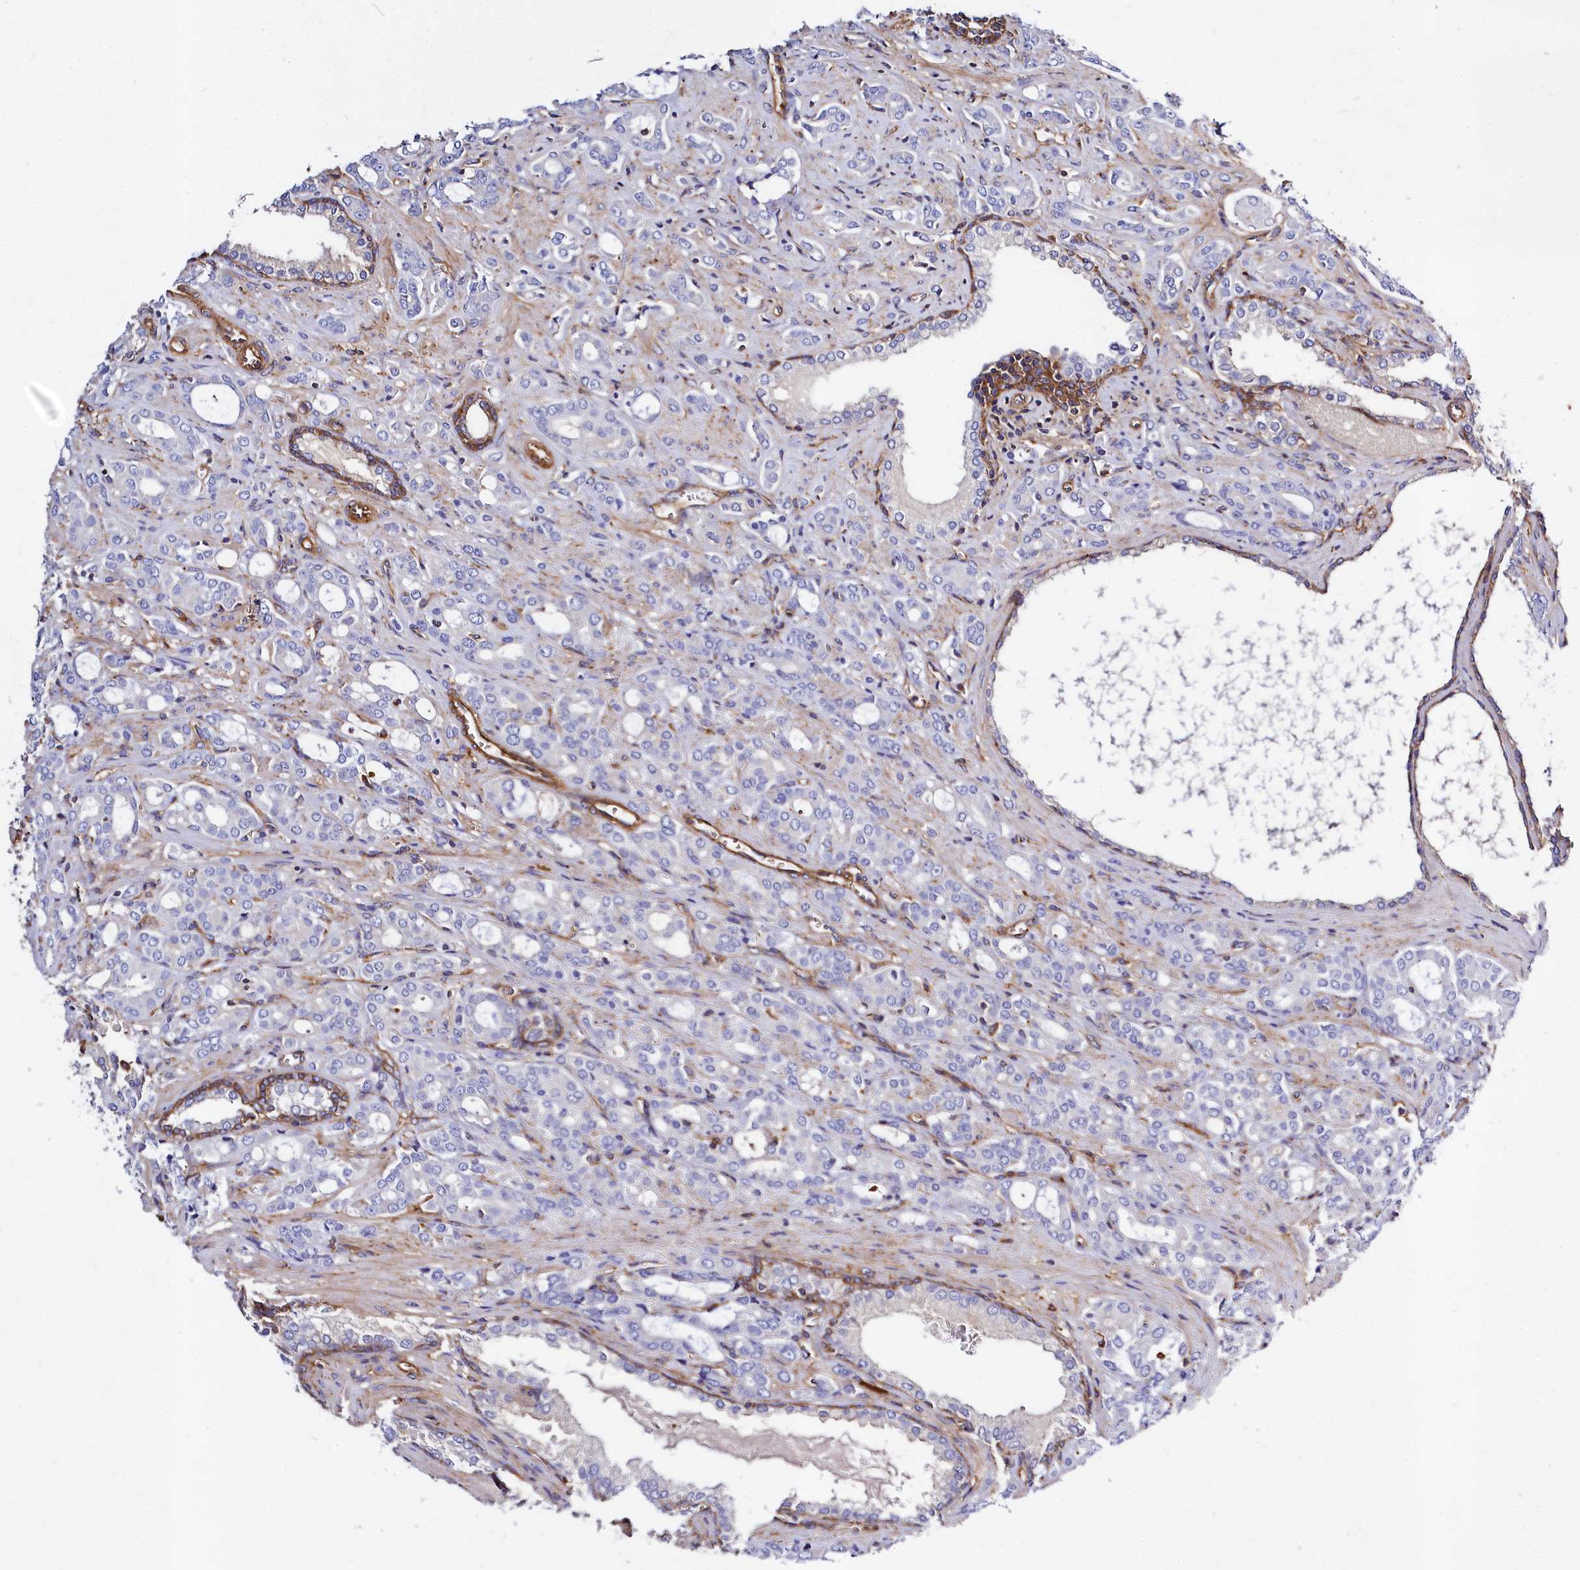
{"staining": {"intensity": "negative", "quantity": "none", "location": "none"}, "tissue": "prostate cancer", "cell_type": "Tumor cells", "image_type": "cancer", "snomed": [{"axis": "morphology", "description": "Adenocarcinoma, High grade"}, {"axis": "topography", "description": "Prostate"}], "caption": "This histopathology image is of high-grade adenocarcinoma (prostate) stained with immunohistochemistry (IHC) to label a protein in brown with the nuclei are counter-stained blue. There is no positivity in tumor cells.", "gene": "ANO6", "patient": {"sex": "male", "age": 72}}